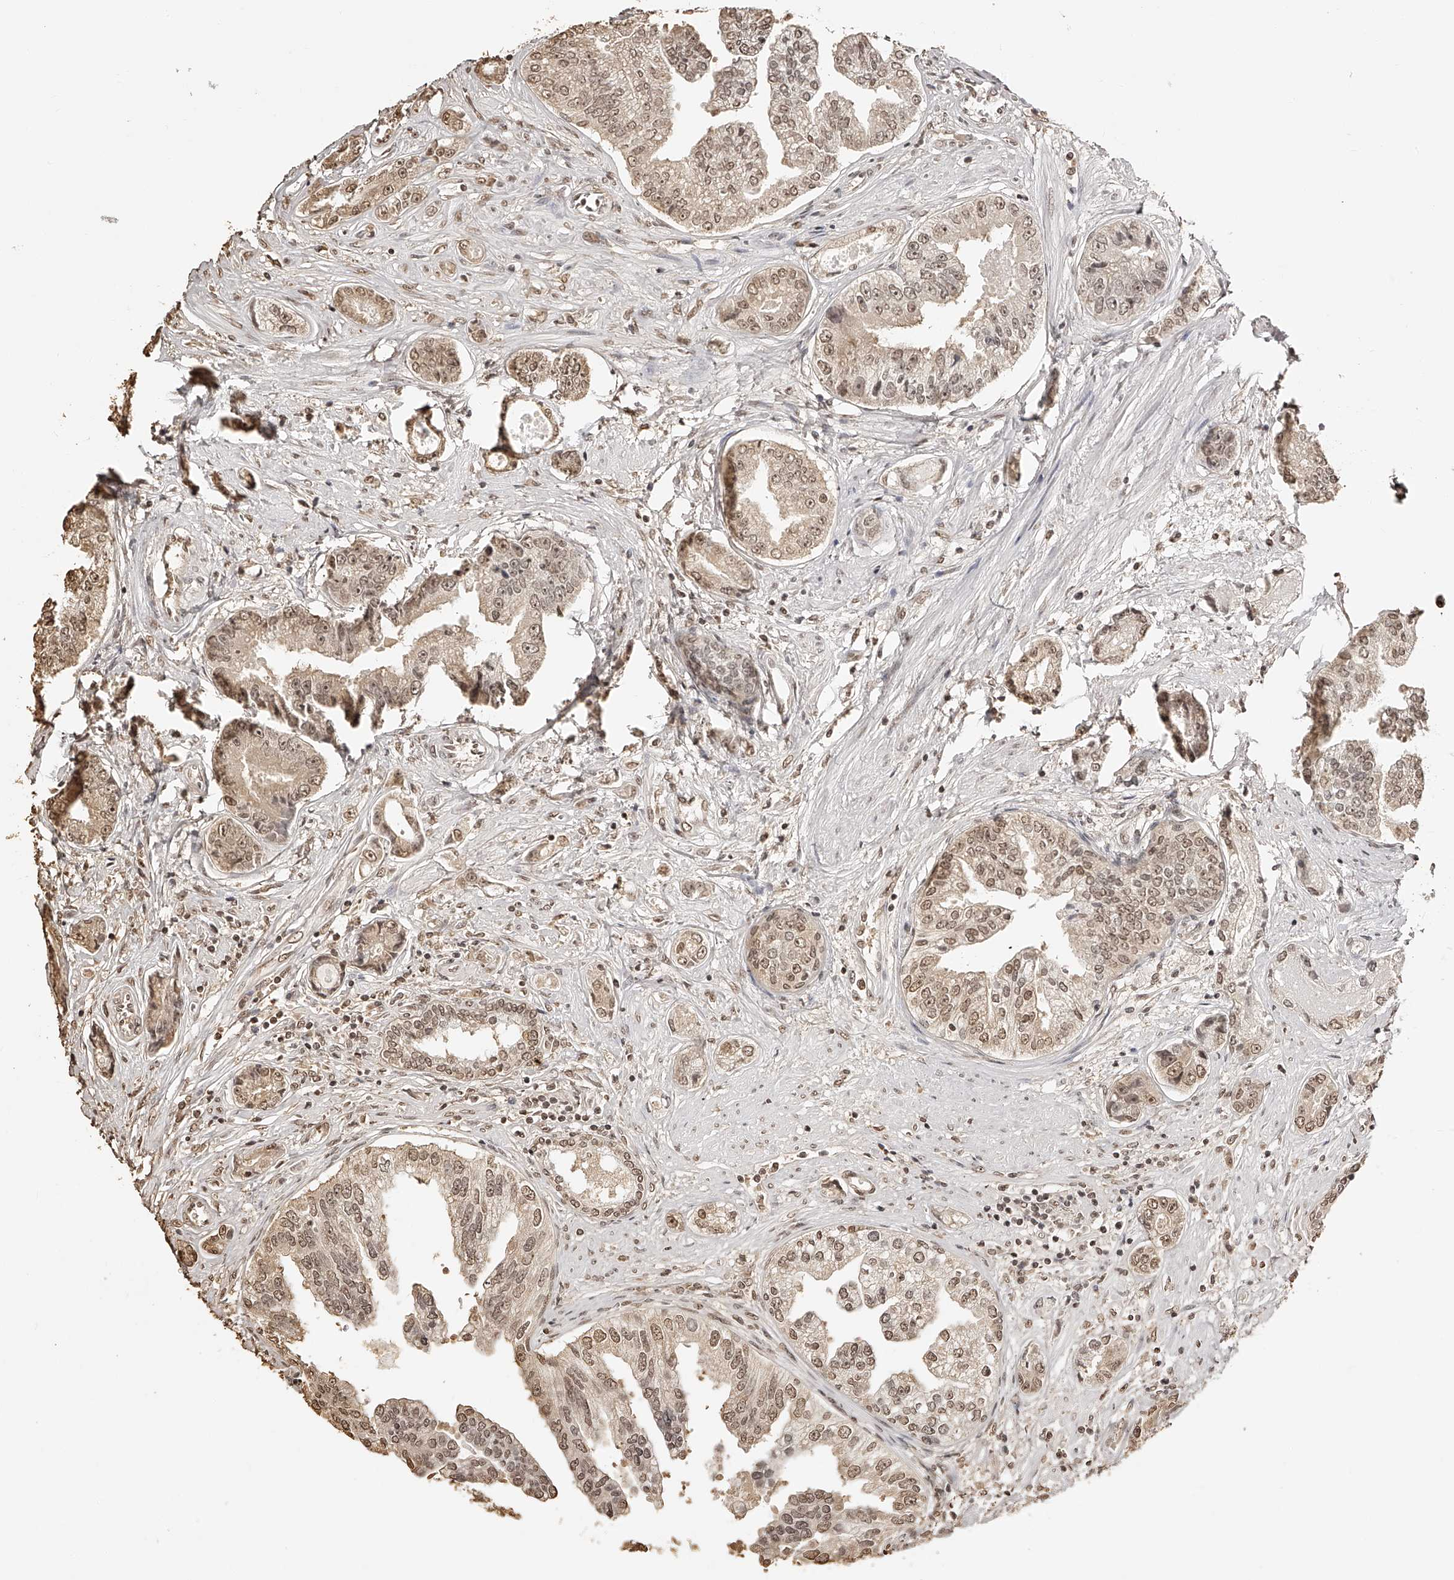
{"staining": {"intensity": "moderate", "quantity": ">75%", "location": "nuclear"}, "tissue": "prostate cancer", "cell_type": "Tumor cells", "image_type": "cancer", "snomed": [{"axis": "morphology", "description": "Adenocarcinoma, High grade"}, {"axis": "topography", "description": "Prostate"}], "caption": "A brown stain labels moderate nuclear staining of a protein in high-grade adenocarcinoma (prostate) tumor cells.", "gene": "ZNF503", "patient": {"sex": "male", "age": 61}}